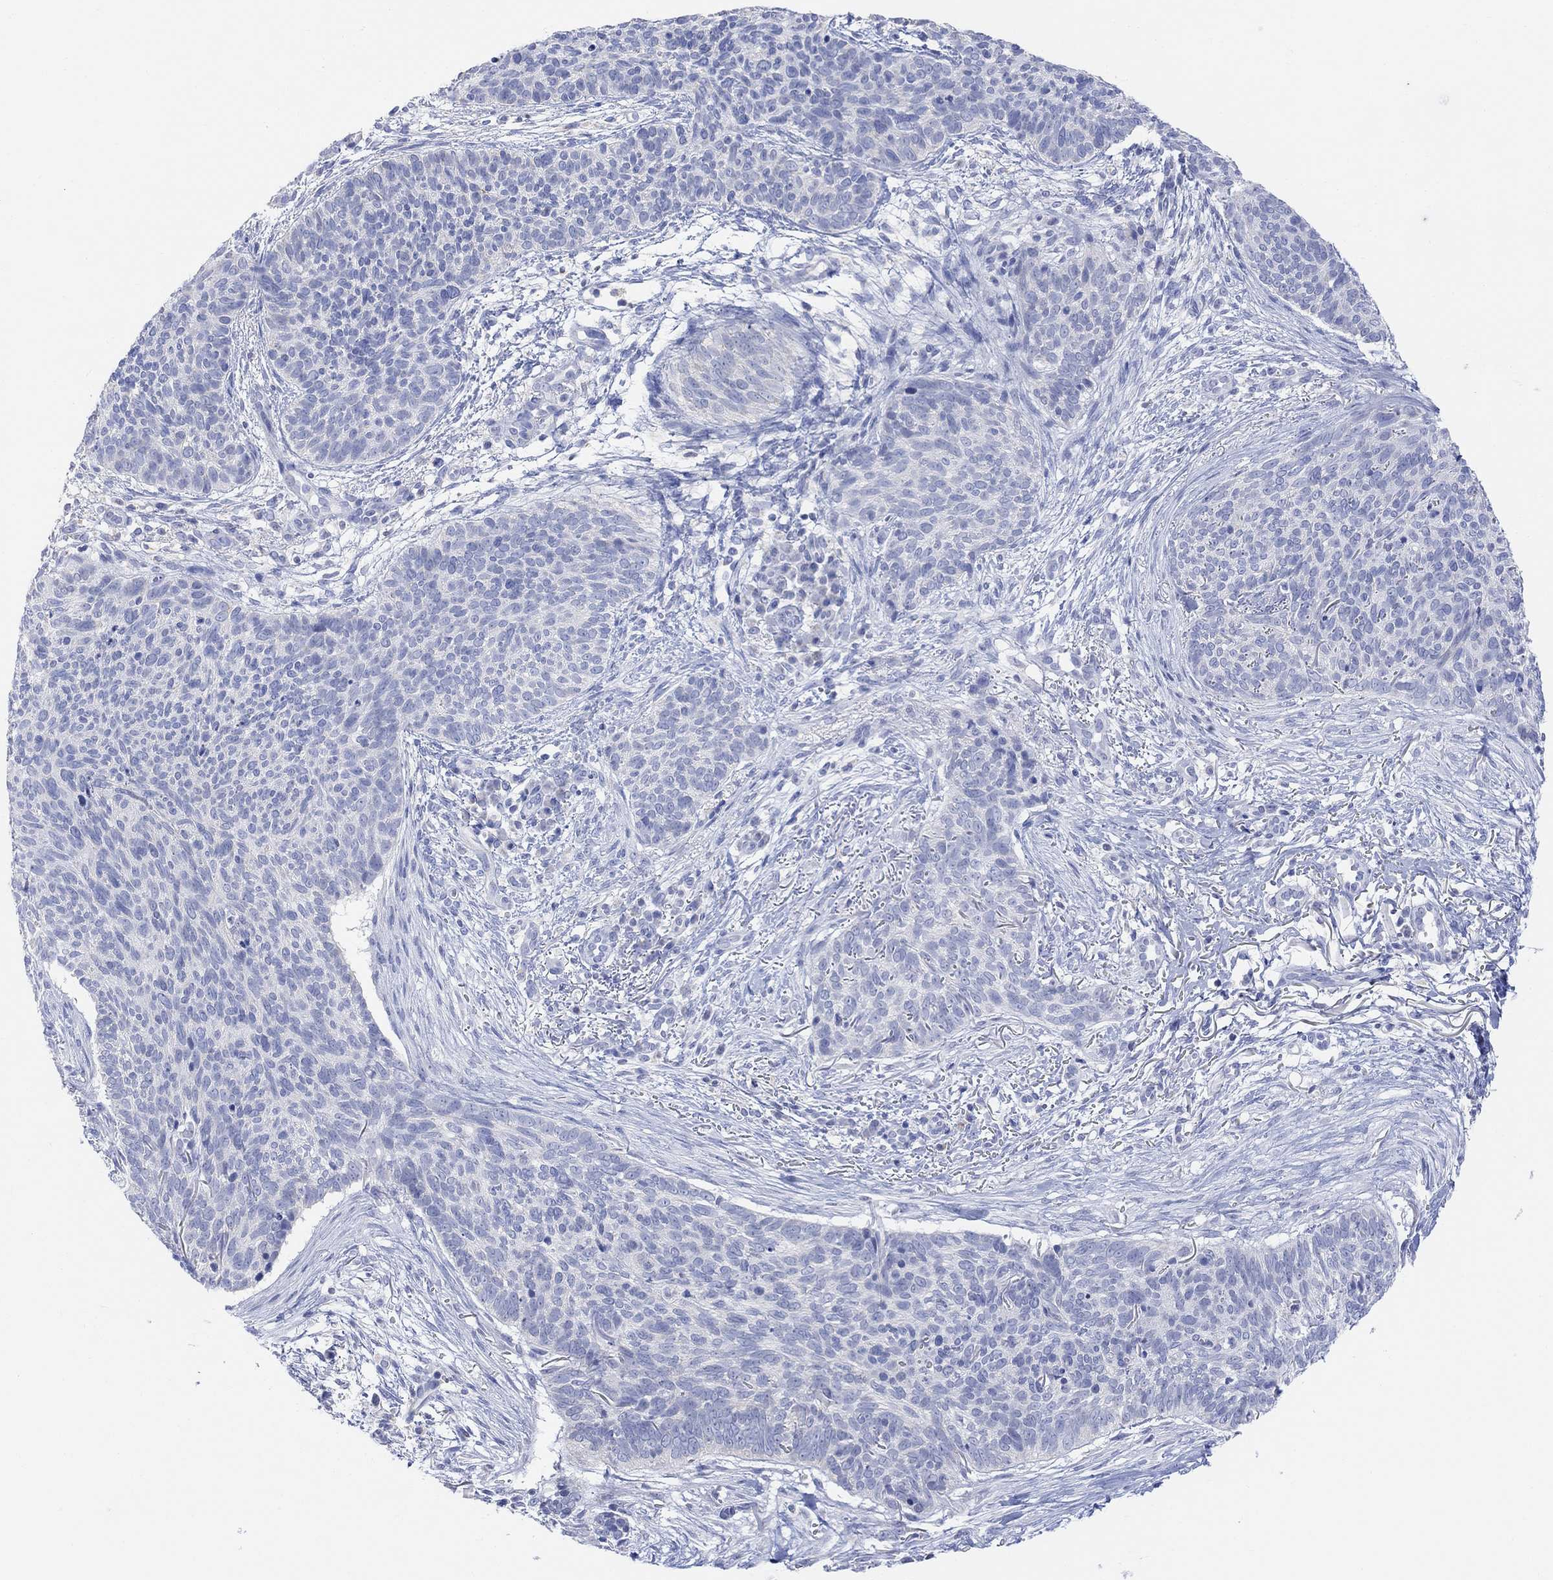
{"staining": {"intensity": "negative", "quantity": "none", "location": "none"}, "tissue": "skin cancer", "cell_type": "Tumor cells", "image_type": "cancer", "snomed": [{"axis": "morphology", "description": "Basal cell carcinoma"}, {"axis": "topography", "description": "Skin"}], "caption": "Immunohistochemistry (IHC) of human skin basal cell carcinoma exhibits no positivity in tumor cells.", "gene": "SYT12", "patient": {"sex": "male", "age": 64}}